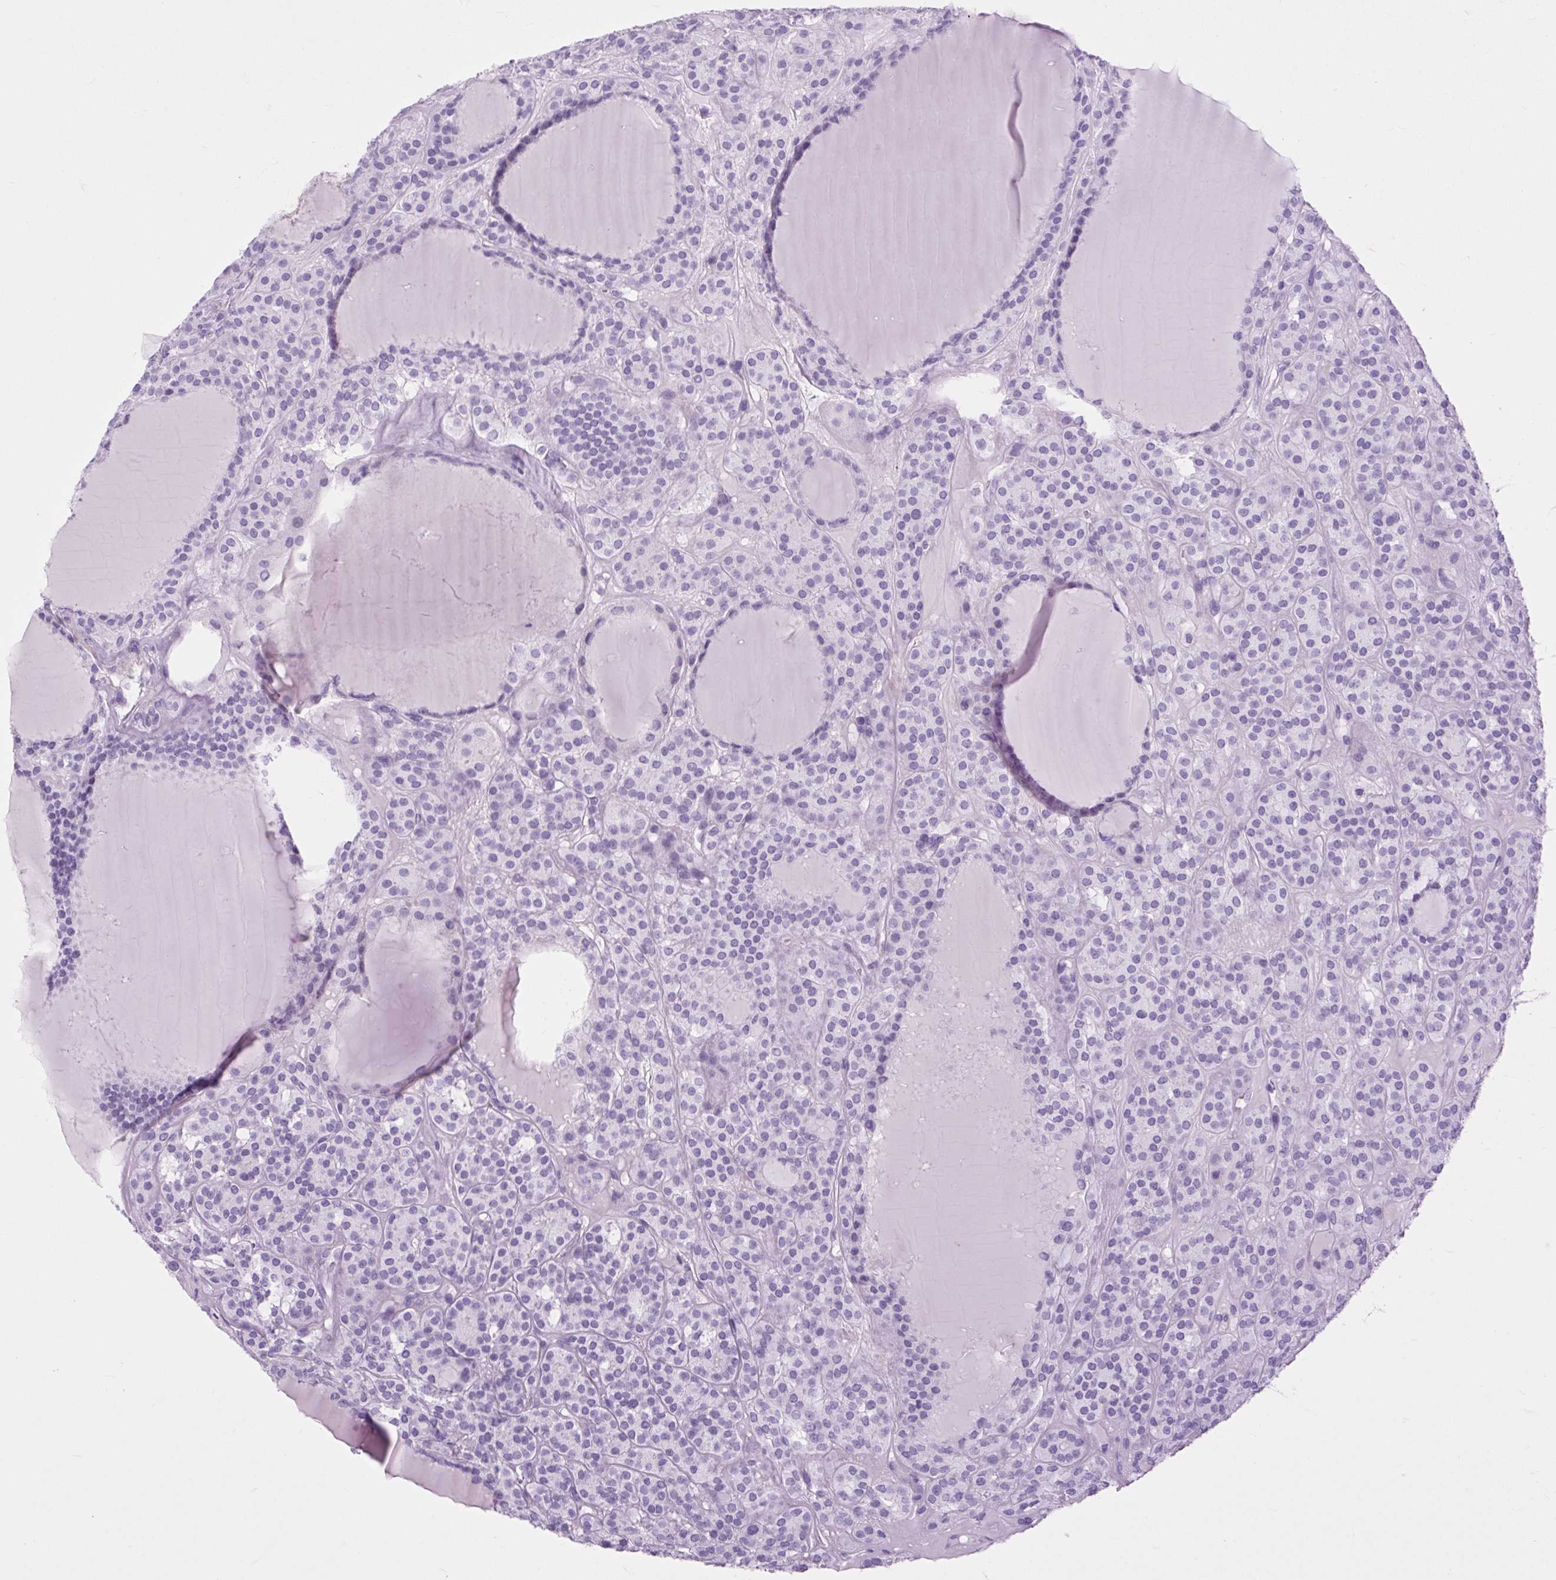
{"staining": {"intensity": "negative", "quantity": "none", "location": "none"}, "tissue": "thyroid cancer", "cell_type": "Tumor cells", "image_type": "cancer", "snomed": [{"axis": "morphology", "description": "Follicular adenoma carcinoma, NOS"}, {"axis": "topography", "description": "Thyroid gland"}], "caption": "Protein analysis of follicular adenoma carcinoma (thyroid) shows no significant staining in tumor cells. Brightfield microscopy of immunohistochemistry (IHC) stained with DAB (3,3'-diaminobenzidine) (brown) and hematoxylin (blue), captured at high magnification.", "gene": "DPP6", "patient": {"sex": "female", "age": 63}}